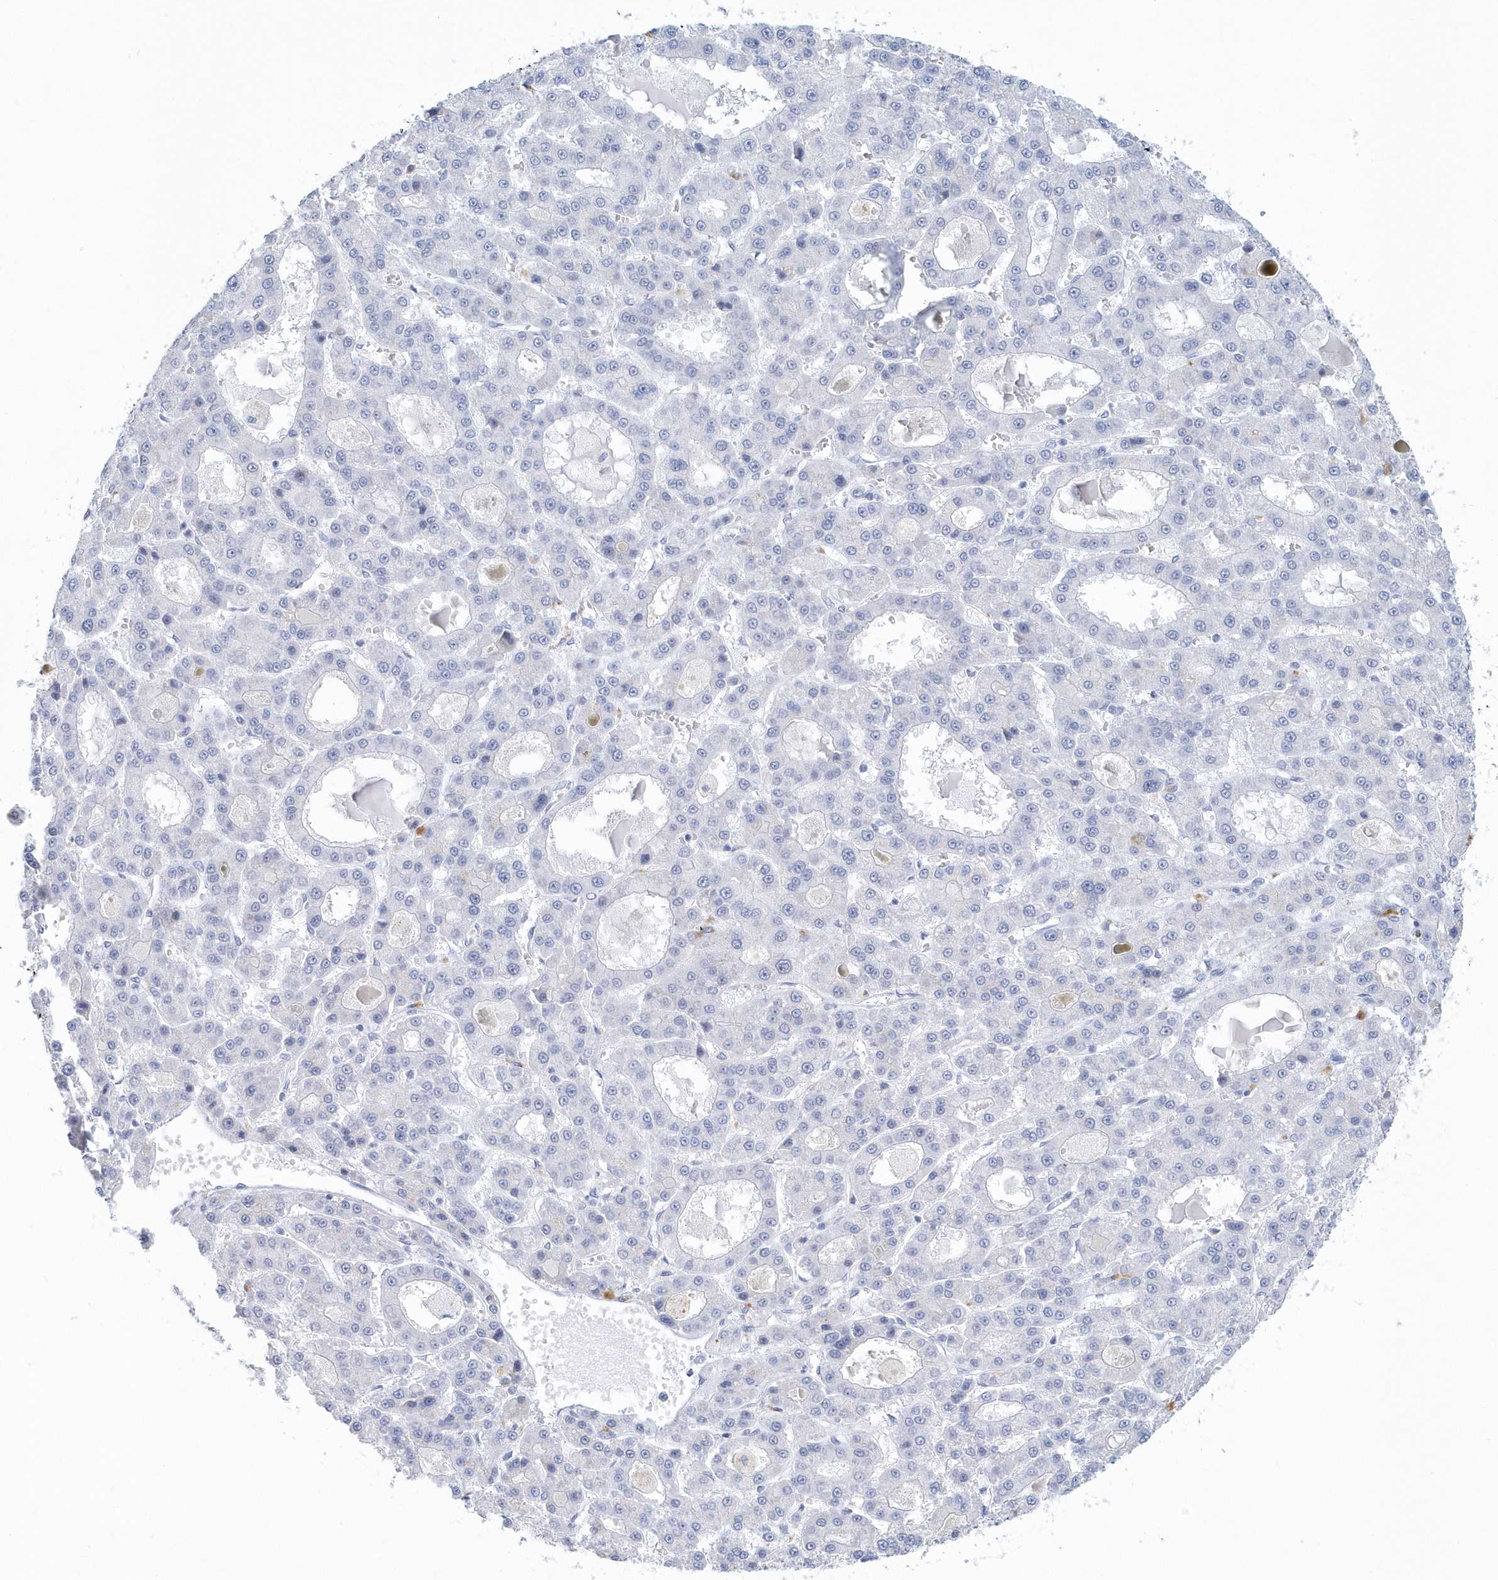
{"staining": {"intensity": "negative", "quantity": "none", "location": "none"}, "tissue": "liver cancer", "cell_type": "Tumor cells", "image_type": "cancer", "snomed": [{"axis": "morphology", "description": "Carcinoma, Hepatocellular, NOS"}, {"axis": "topography", "description": "Liver"}], "caption": "Tumor cells are negative for protein expression in human liver hepatocellular carcinoma. The staining was performed using DAB to visualize the protein expression in brown, while the nuclei were stained in blue with hematoxylin (Magnification: 20x).", "gene": "PTPRO", "patient": {"sex": "male", "age": 70}}